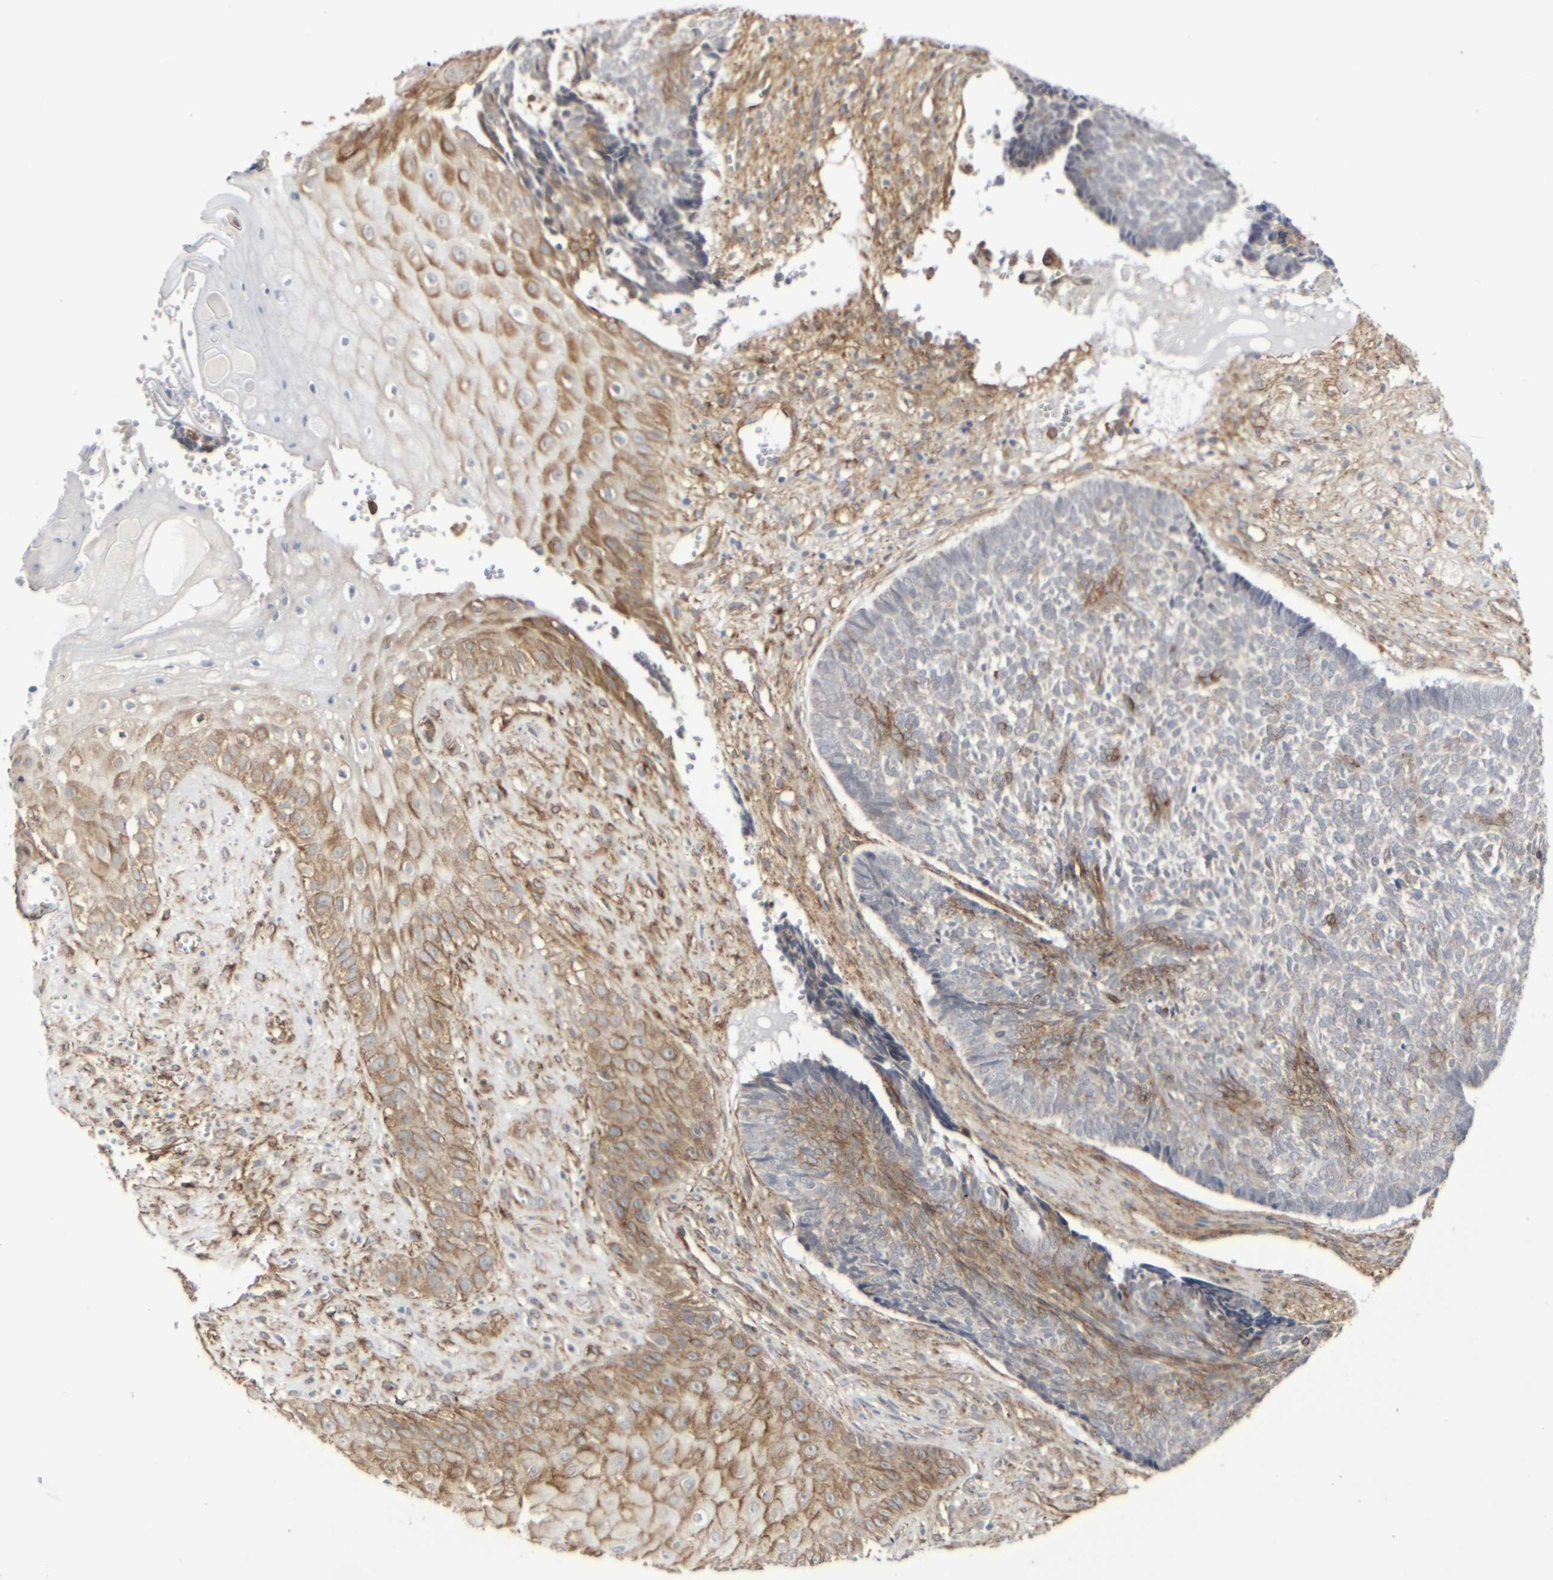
{"staining": {"intensity": "moderate", "quantity": "<25%", "location": "cytoplasmic/membranous"}, "tissue": "skin cancer", "cell_type": "Tumor cells", "image_type": "cancer", "snomed": [{"axis": "morphology", "description": "Basal cell carcinoma"}, {"axis": "topography", "description": "Skin"}], "caption": "IHC of skin cancer demonstrates low levels of moderate cytoplasmic/membranous expression in about <25% of tumor cells.", "gene": "MYOF", "patient": {"sex": "male", "age": 84}}